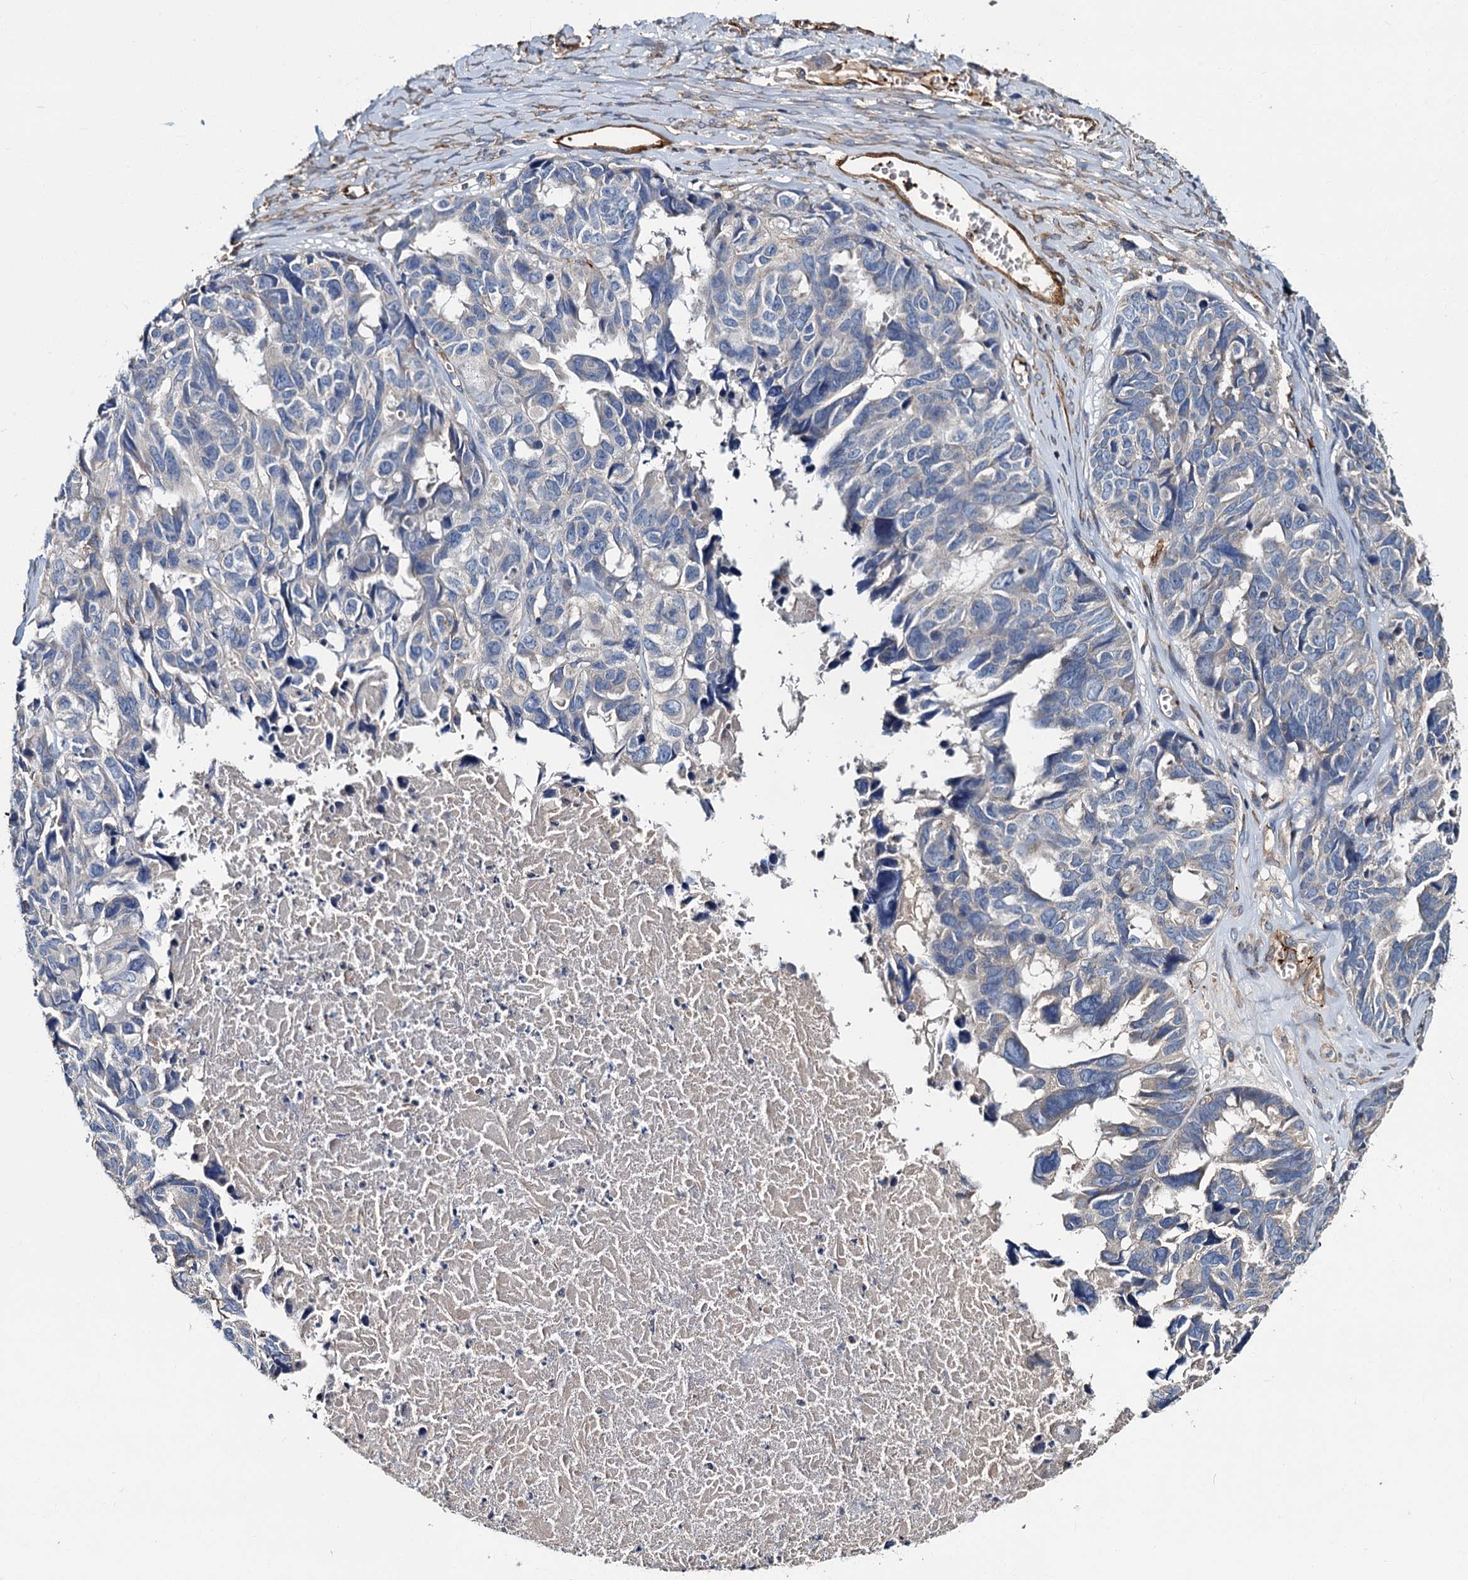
{"staining": {"intensity": "negative", "quantity": "none", "location": "none"}, "tissue": "ovarian cancer", "cell_type": "Tumor cells", "image_type": "cancer", "snomed": [{"axis": "morphology", "description": "Cystadenocarcinoma, serous, NOS"}, {"axis": "topography", "description": "Ovary"}], "caption": "Ovarian cancer was stained to show a protein in brown. There is no significant expression in tumor cells.", "gene": "CACNA1C", "patient": {"sex": "female", "age": 79}}